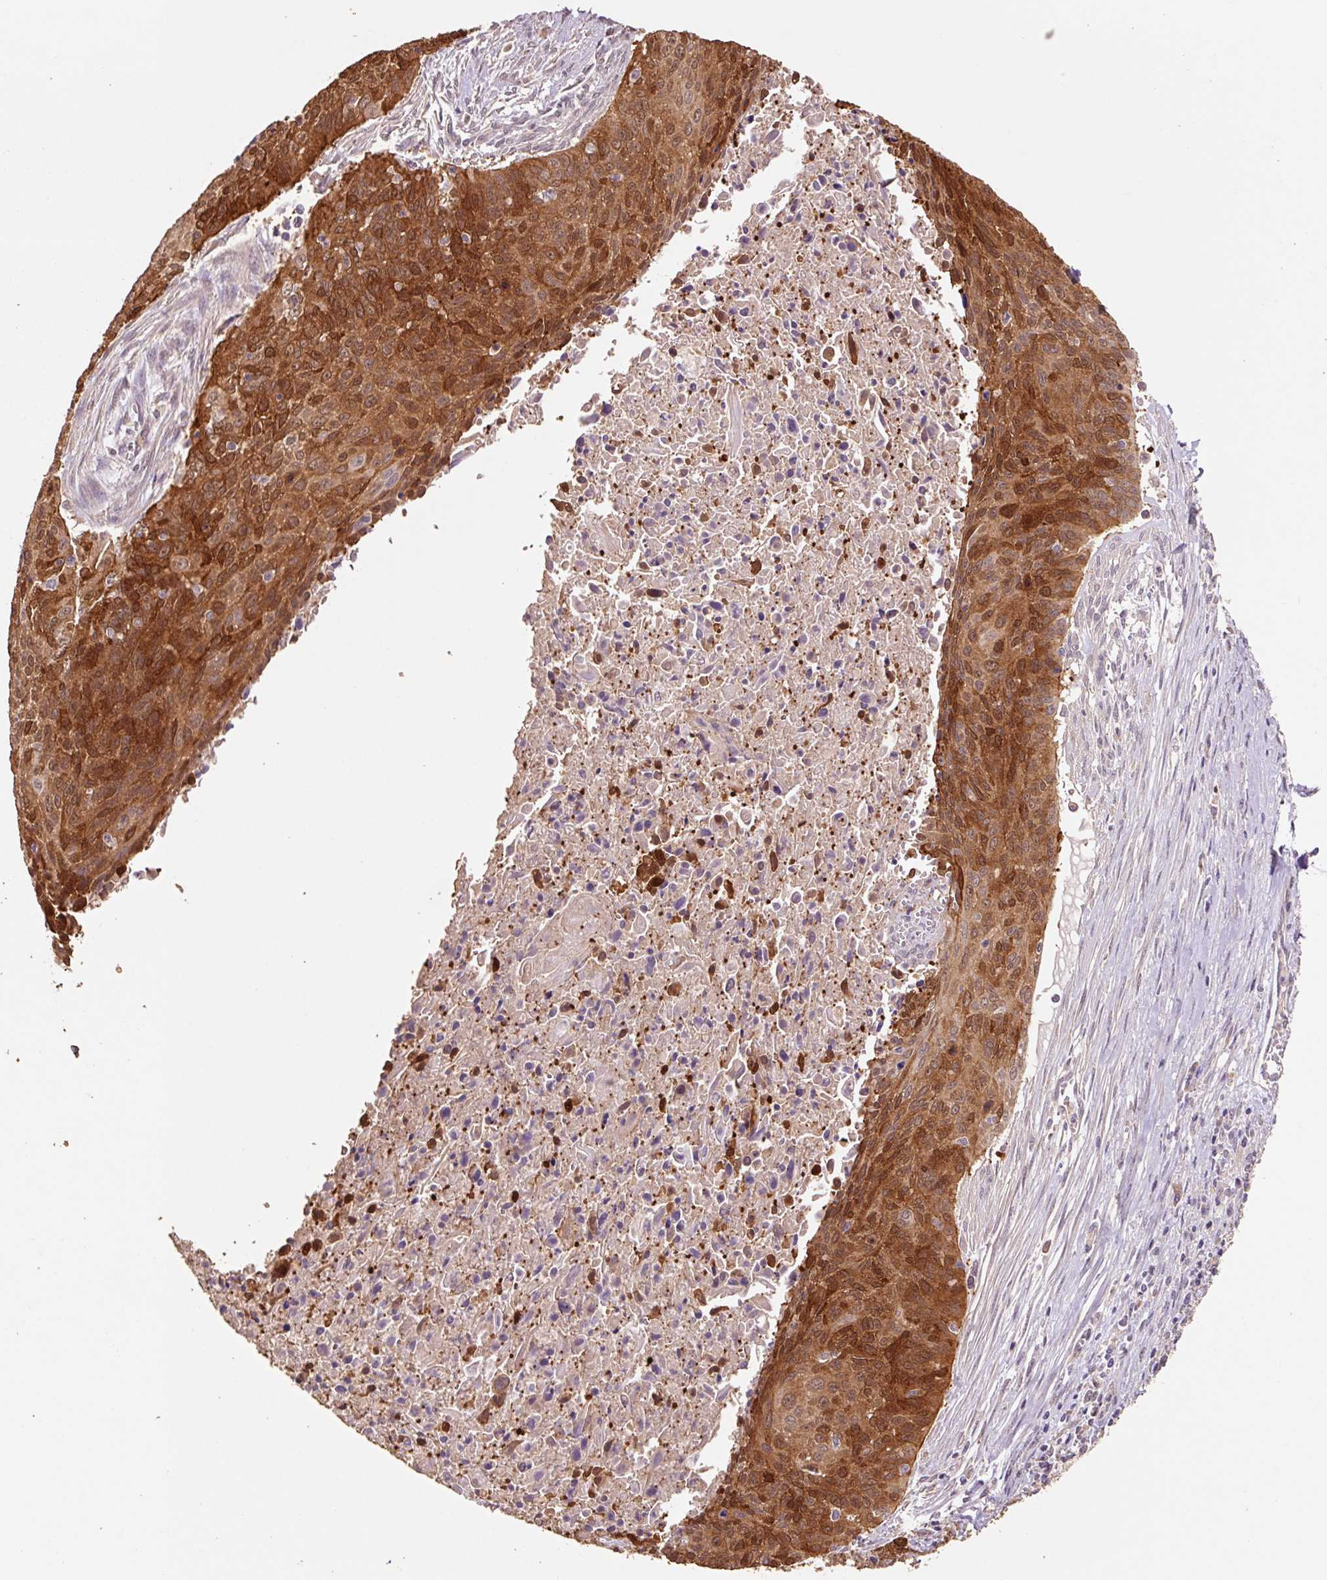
{"staining": {"intensity": "strong", "quantity": ">75%", "location": "cytoplasmic/membranous,nuclear"}, "tissue": "cervical cancer", "cell_type": "Tumor cells", "image_type": "cancer", "snomed": [{"axis": "morphology", "description": "Squamous cell carcinoma, NOS"}, {"axis": "topography", "description": "Cervix"}], "caption": "Cervical cancer tissue displays strong cytoplasmic/membranous and nuclear staining in about >75% of tumor cells", "gene": "HERC2", "patient": {"sex": "female", "age": 55}}